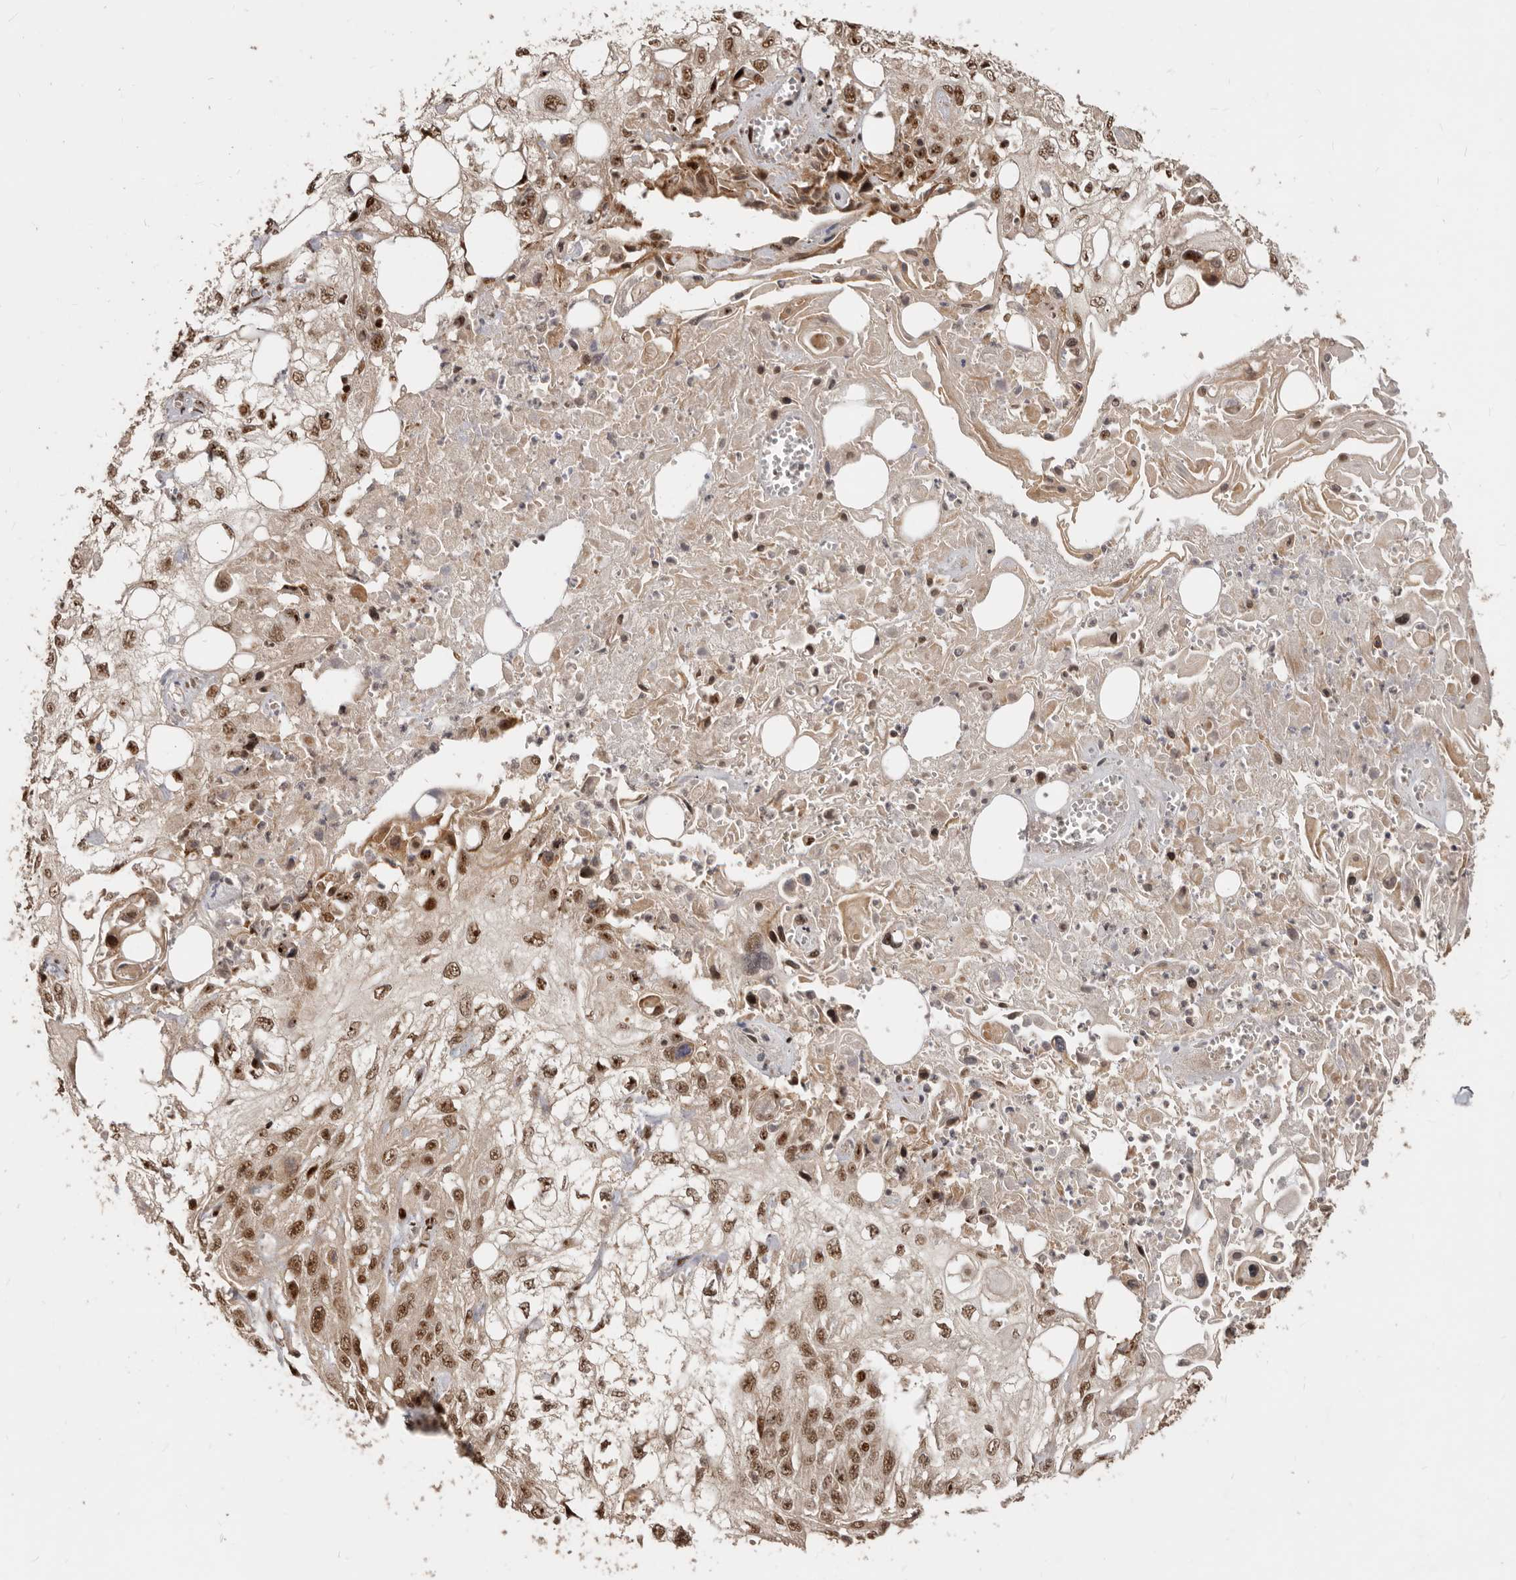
{"staining": {"intensity": "moderate", "quantity": ">75%", "location": "nuclear"}, "tissue": "skin cancer", "cell_type": "Tumor cells", "image_type": "cancer", "snomed": [{"axis": "morphology", "description": "Squamous cell carcinoma, NOS"}, {"axis": "topography", "description": "Skin"}], "caption": "Immunohistochemical staining of human skin cancer shows medium levels of moderate nuclear staining in approximately >75% of tumor cells. The staining was performed using DAB, with brown indicating positive protein expression. Nuclei are stained blue with hematoxylin.", "gene": "GPBP1L1", "patient": {"sex": "male", "age": 75}}